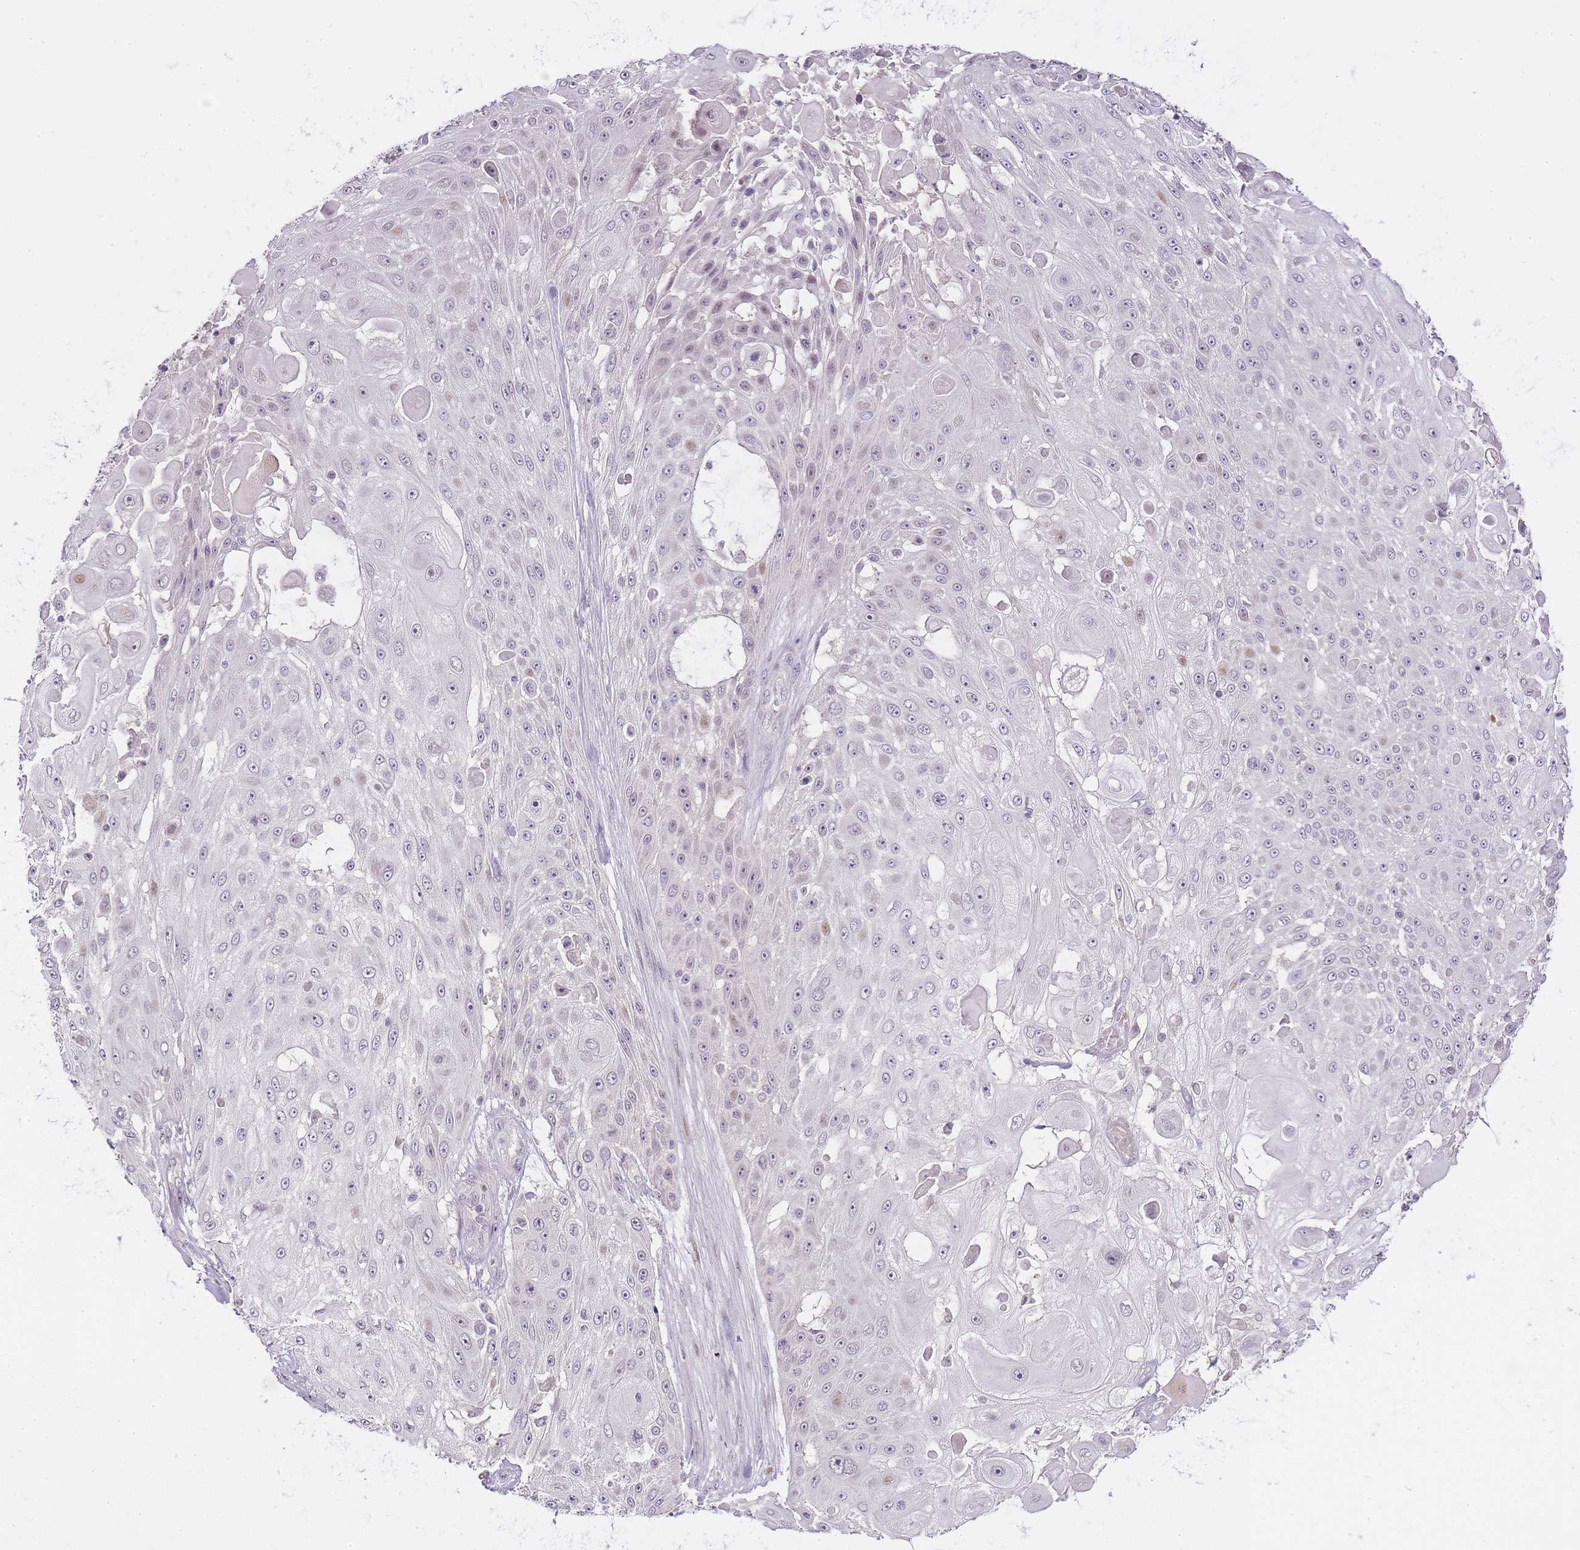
{"staining": {"intensity": "weak", "quantity": "<25%", "location": "nuclear"}, "tissue": "skin cancer", "cell_type": "Tumor cells", "image_type": "cancer", "snomed": [{"axis": "morphology", "description": "Squamous cell carcinoma, NOS"}, {"axis": "topography", "description": "Skin"}], "caption": "Skin cancer was stained to show a protein in brown. There is no significant expression in tumor cells. (DAB immunohistochemistry (IHC), high magnification).", "gene": "OGG1", "patient": {"sex": "female", "age": 86}}